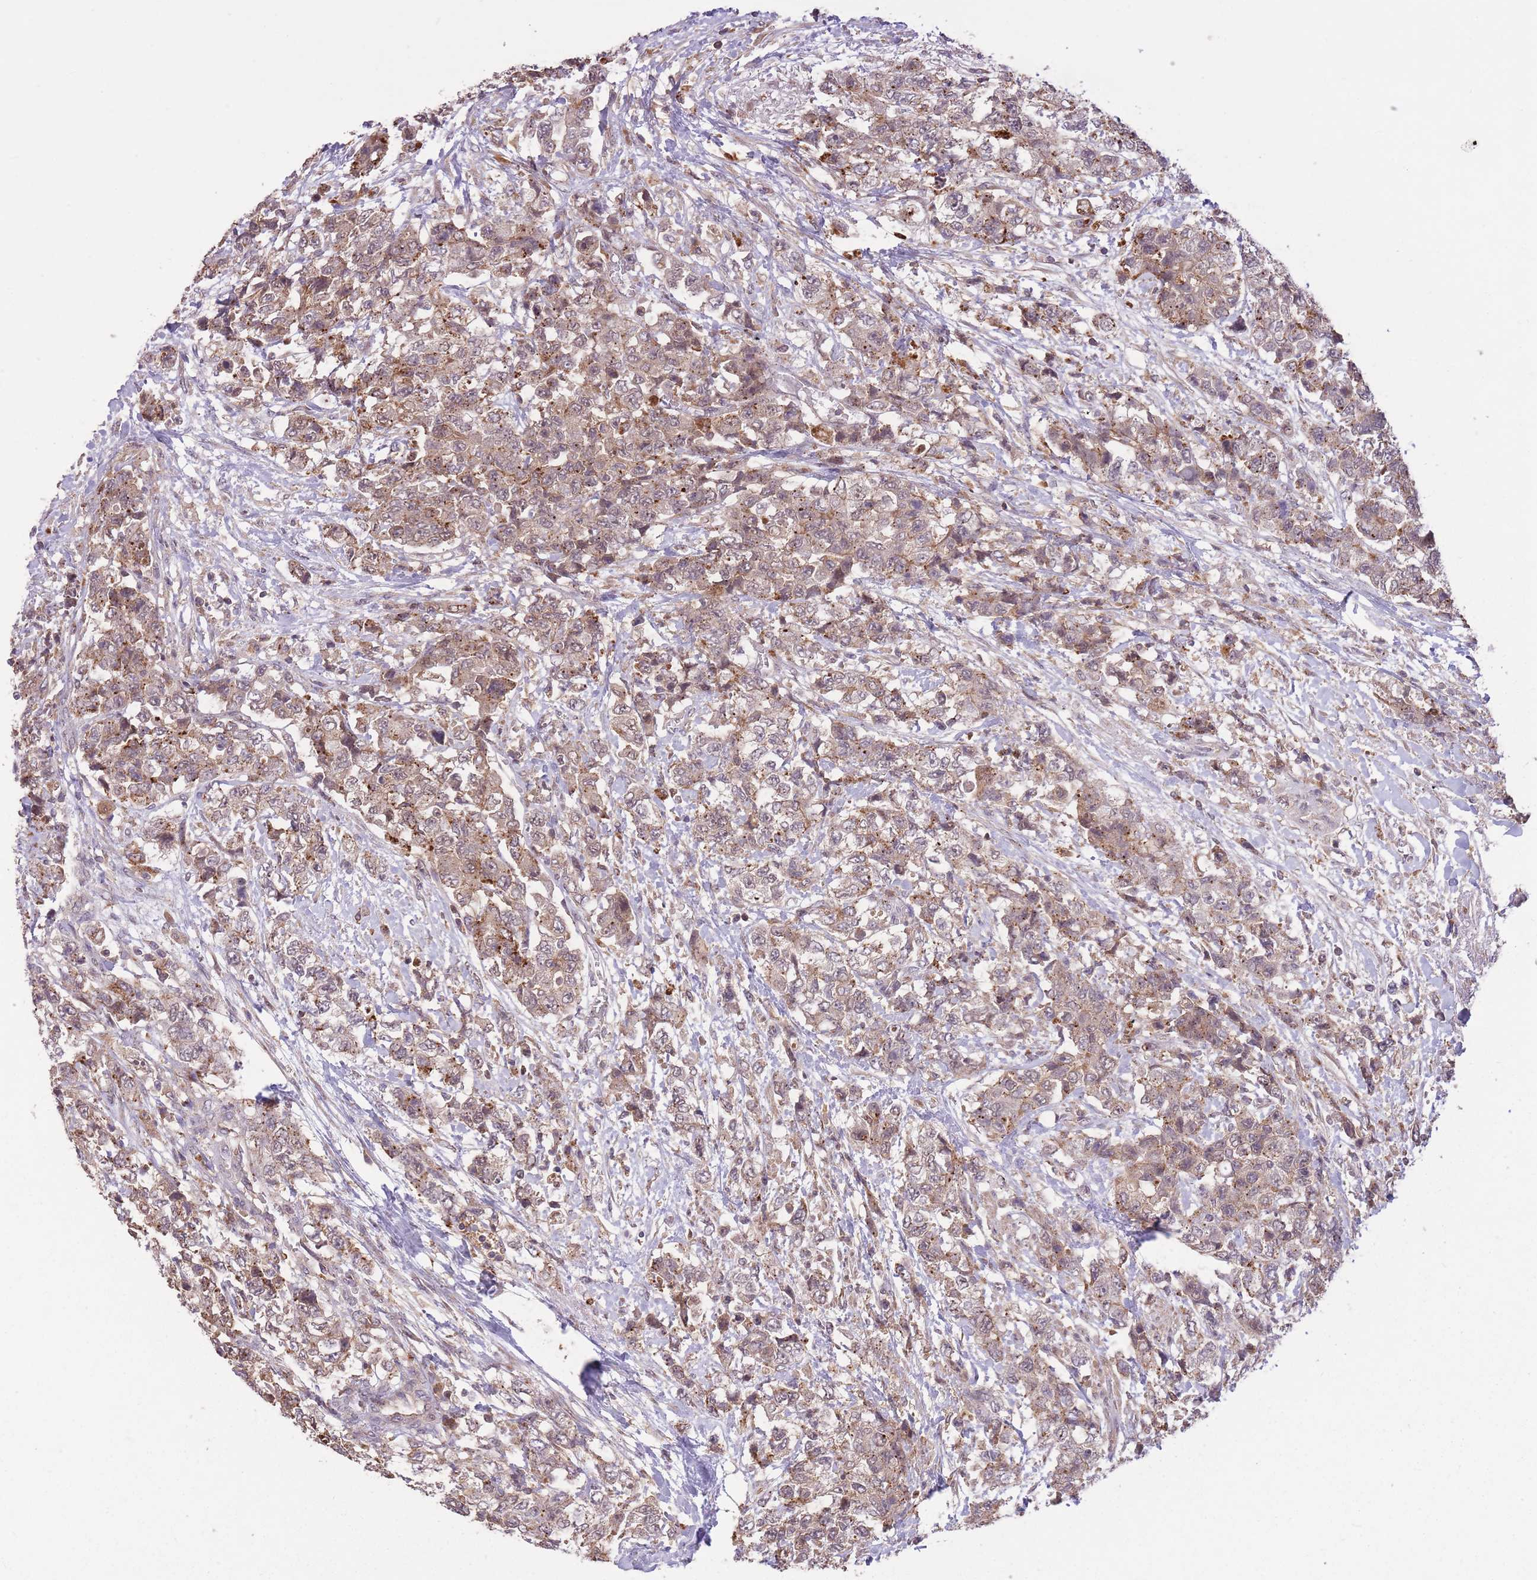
{"staining": {"intensity": "moderate", "quantity": "25%-75%", "location": "cytoplasmic/membranous"}, "tissue": "urothelial cancer", "cell_type": "Tumor cells", "image_type": "cancer", "snomed": [{"axis": "morphology", "description": "Urothelial carcinoma, High grade"}, {"axis": "topography", "description": "Urinary bladder"}], "caption": "Brown immunohistochemical staining in human urothelial cancer exhibits moderate cytoplasmic/membranous staining in approximately 25%-75% of tumor cells.", "gene": "POLR3F", "patient": {"sex": "female", "age": 78}}